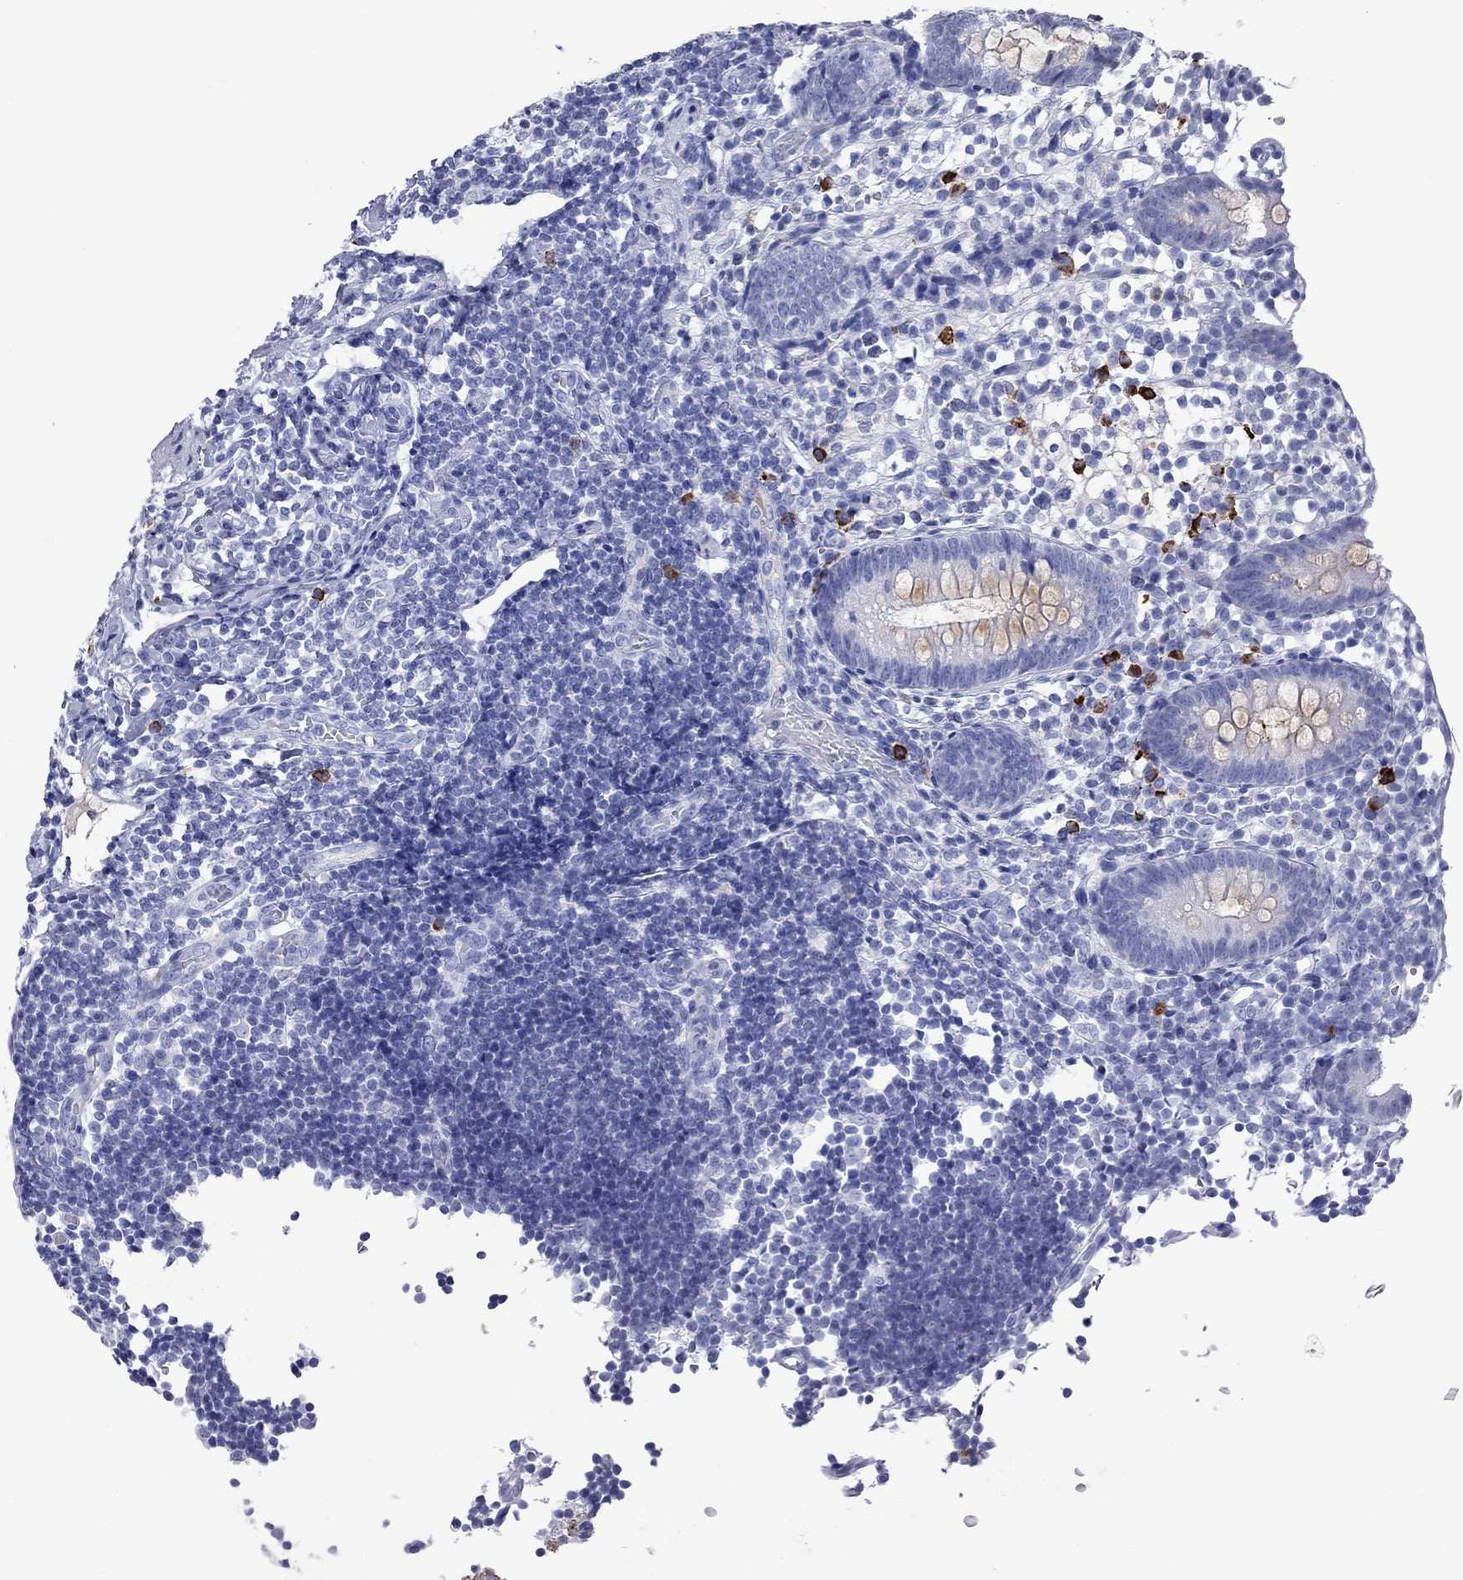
{"staining": {"intensity": "weak", "quantity": "25%-75%", "location": "cytoplasmic/membranous"}, "tissue": "appendix", "cell_type": "Glandular cells", "image_type": "normal", "snomed": [{"axis": "morphology", "description": "Normal tissue, NOS"}, {"axis": "topography", "description": "Appendix"}], "caption": "Appendix was stained to show a protein in brown. There is low levels of weak cytoplasmic/membranous positivity in about 25%-75% of glandular cells. (brown staining indicates protein expression, while blue staining denotes nuclei).", "gene": "KLRG1", "patient": {"sex": "female", "age": 40}}